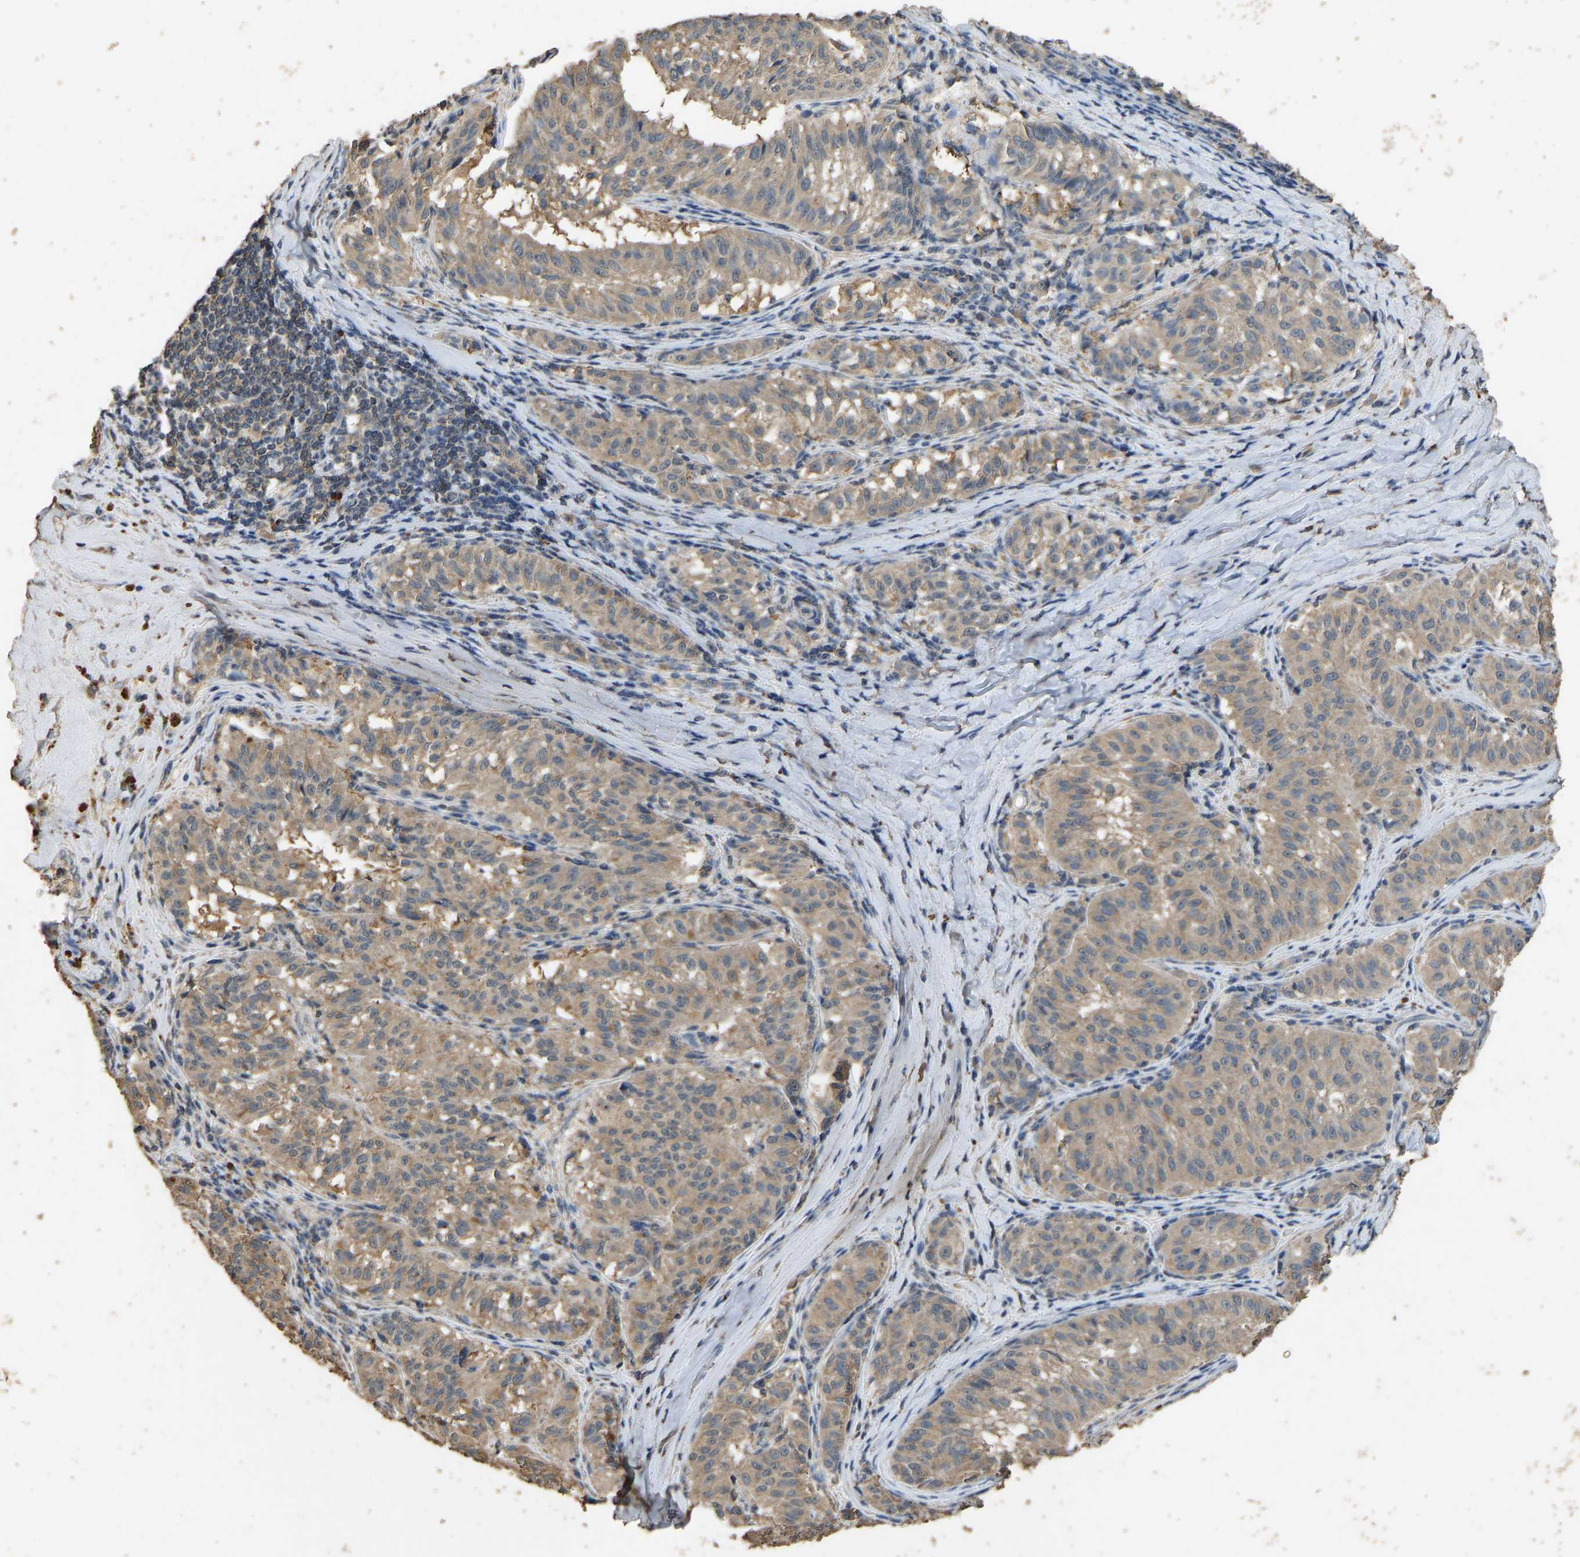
{"staining": {"intensity": "moderate", "quantity": ">75%", "location": "cytoplasmic/membranous"}, "tissue": "melanoma", "cell_type": "Tumor cells", "image_type": "cancer", "snomed": [{"axis": "morphology", "description": "Malignant melanoma, NOS"}, {"axis": "topography", "description": "Skin"}], "caption": "Malignant melanoma tissue displays moderate cytoplasmic/membranous expression in approximately >75% of tumor cells", "gene": "CIDEC", "patient": {"sex": "female", "age": 72}}